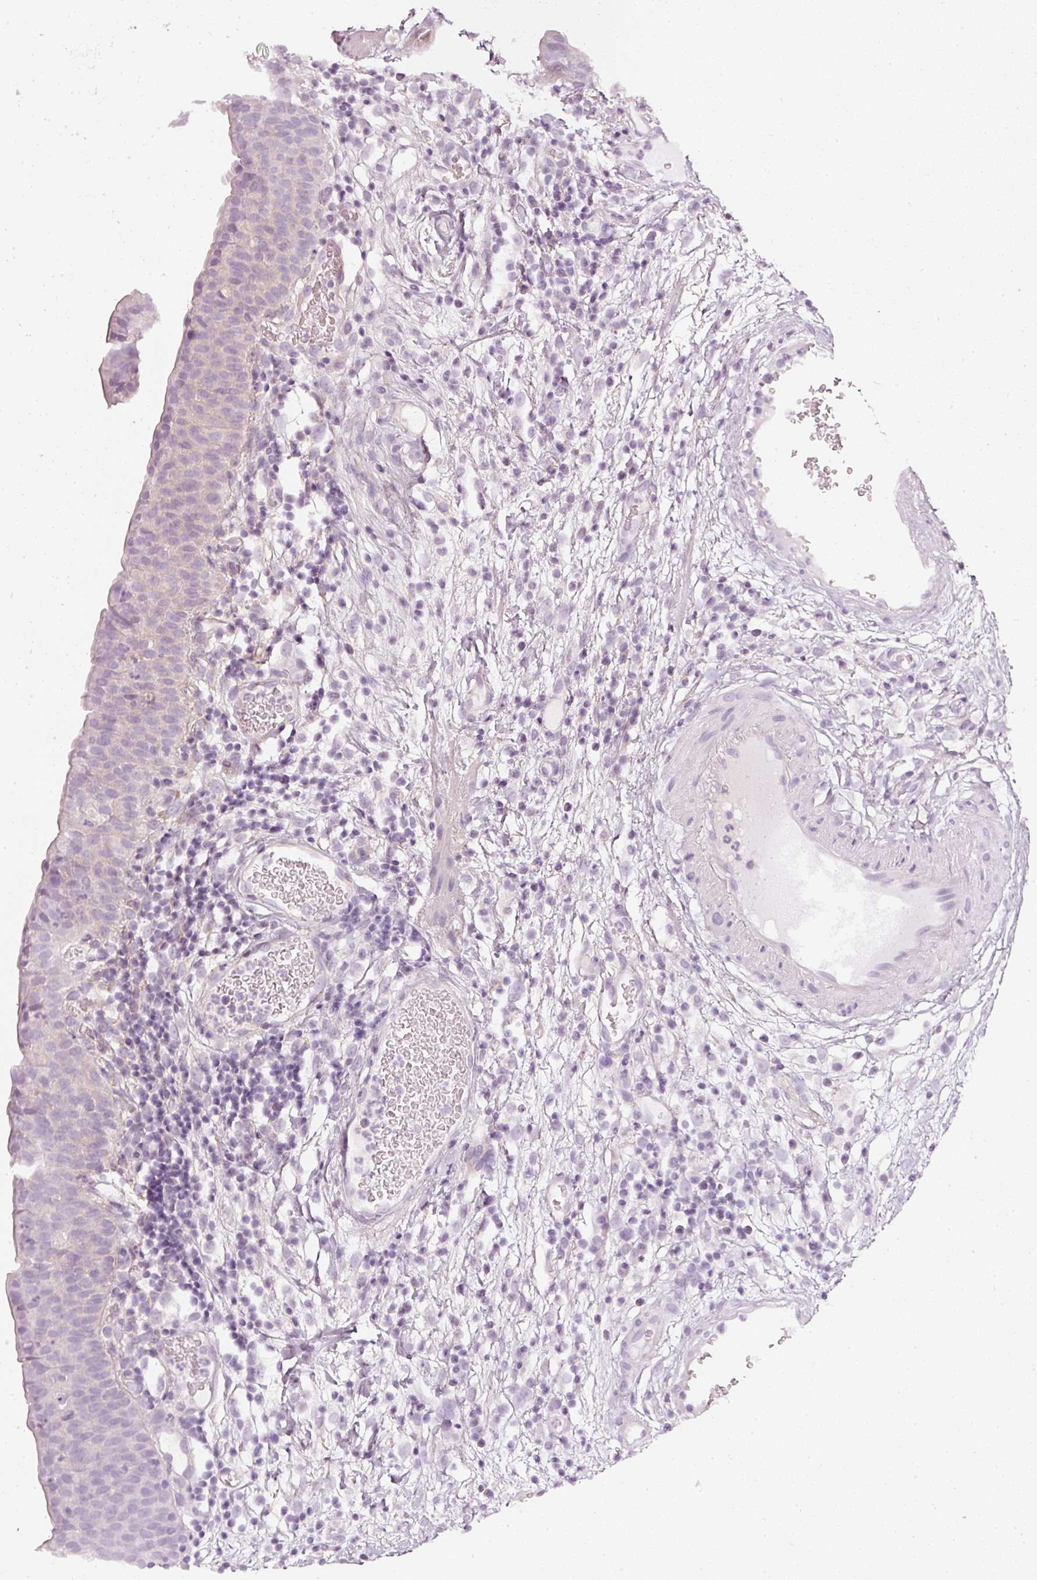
{"staining": {"intensity": "negative", "quantity": "none", "location": "none"}, "tissue": "urinary bladder", "cell_type": "Urothelial cells", "image_type": "normal", "snomed": [{"axis": "morphology", "description": "Normal tissue, NOS"}, {"axis": "morphology", "description": "Inflammation, NOS"}, {"axis": "topography", "description": "Urinary bladder"}], "caption": "High power microscopy histopathology image of an immunohistochemistry micrograph of unremarkable urinary bladder, revealing no significant expression in urothelial cells.", "gene": "CNP", "patient": {"sex": "male", "age": 57}}